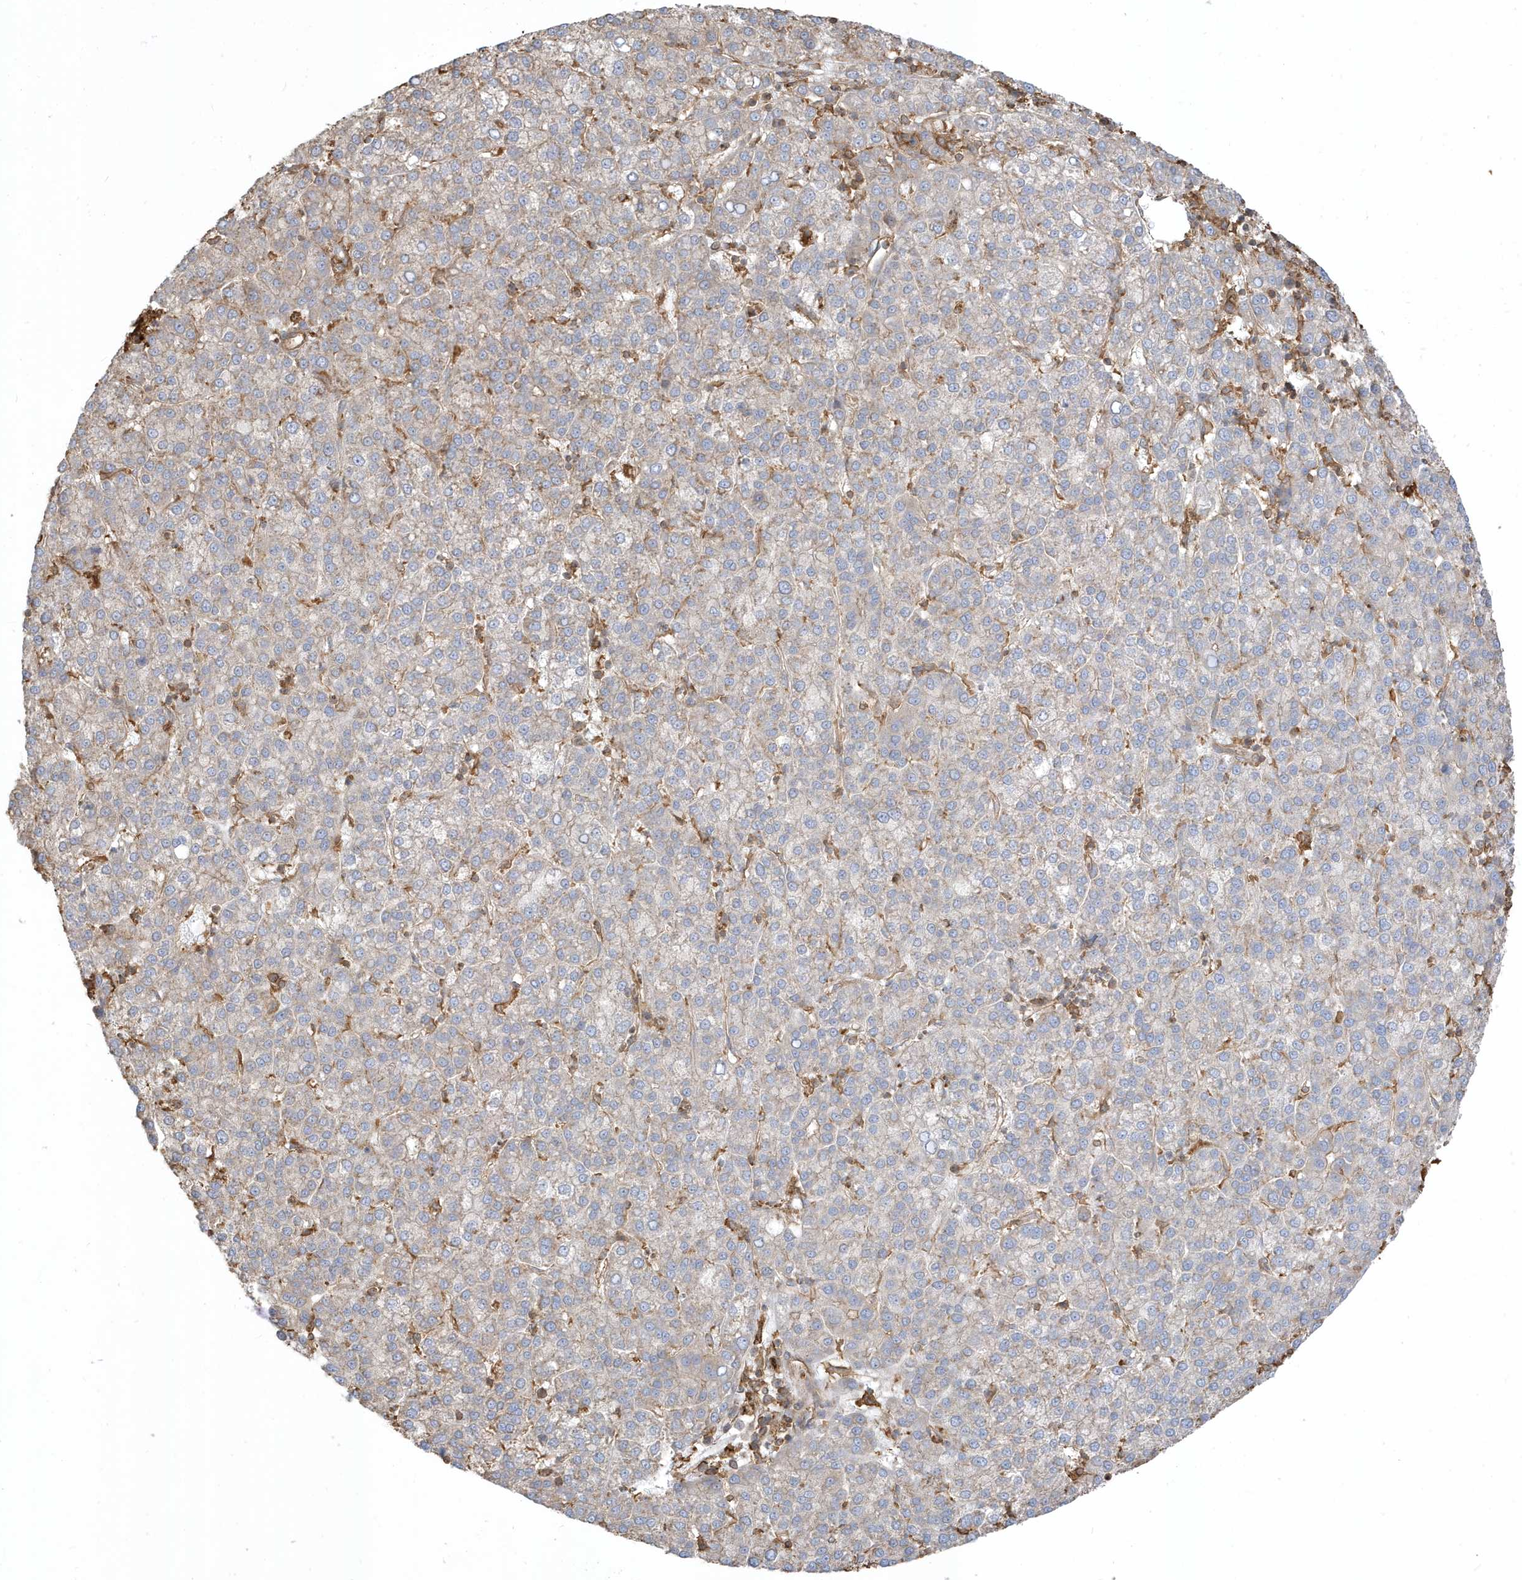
{"staining": {"intensity": "negative", "quantity": "none", "location": "none"}, "tissue": "liver cancer", "cell_type": "Tumor cells", "image_type": "cancer", "snomed": [{"axis": "morphology", "description": "Carcinoma, Hepatocellular, NOS"}, {"axis": "topography", "description": "Liver"}], "caption": "This is an IHC photomicrograph of liver cancer (hepatocellular carcinoma). There is no expression in tumor cells.", "gene": "ZBTB8A", "patient": {"sex": "female", "age": 58}}